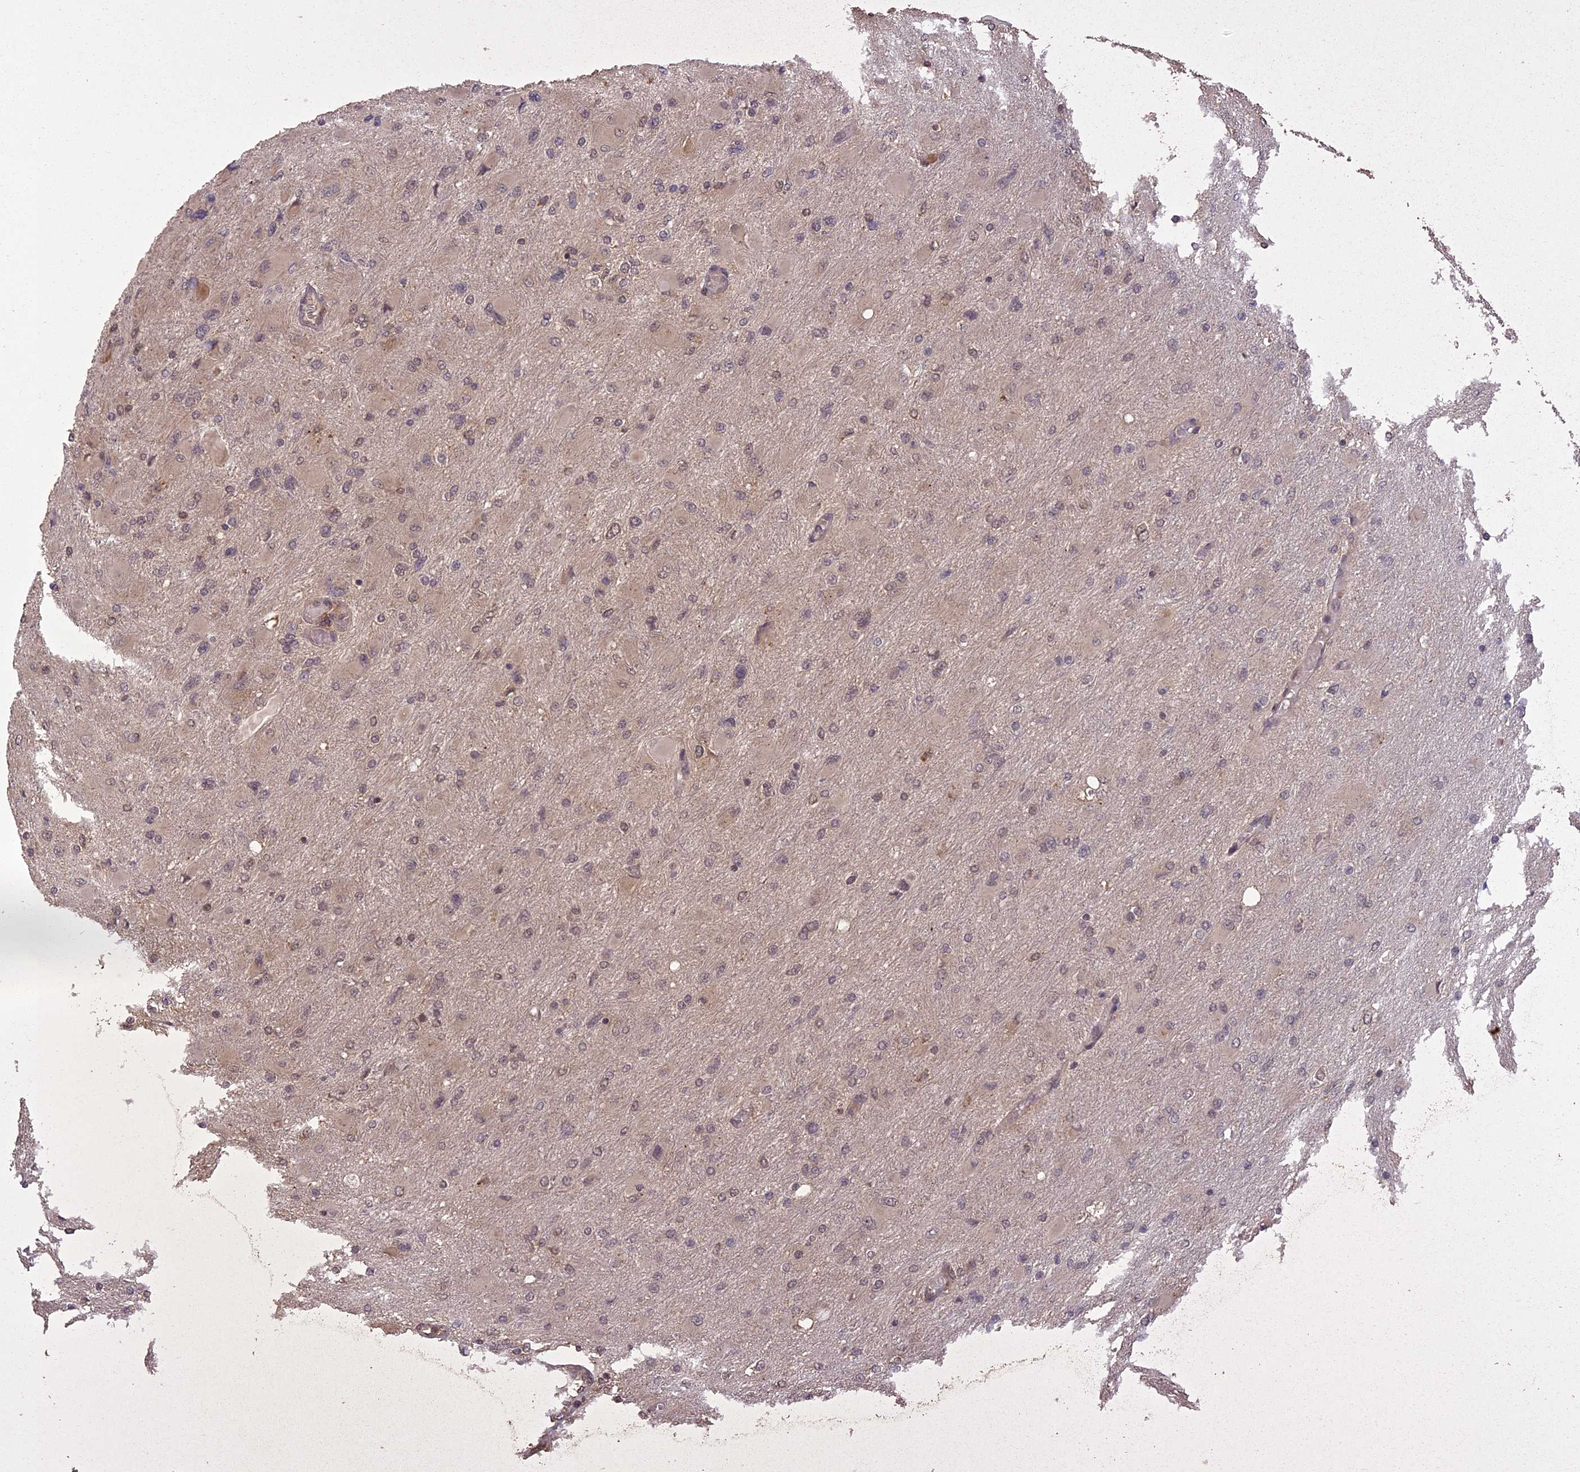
{"staining": {"intensity": "negative", "quantity": "none", "location": "none"}, "tissue": "glioma", "cell_type": "Tumor cells", "image_type": "cancer", "snomed": [{"axis": "morphology", "description": "Glioma, malignant, High grade"}, {"axis": "topography", "description": "Cerebral cortex"}], "caption": "IHC photomicrograph of human malignant high-grade glioma stained for a protein (brown), which reveals no positivity in tumor cells.", "gene": "LIN37", "patient": {"sex": "female", "age": 36}}